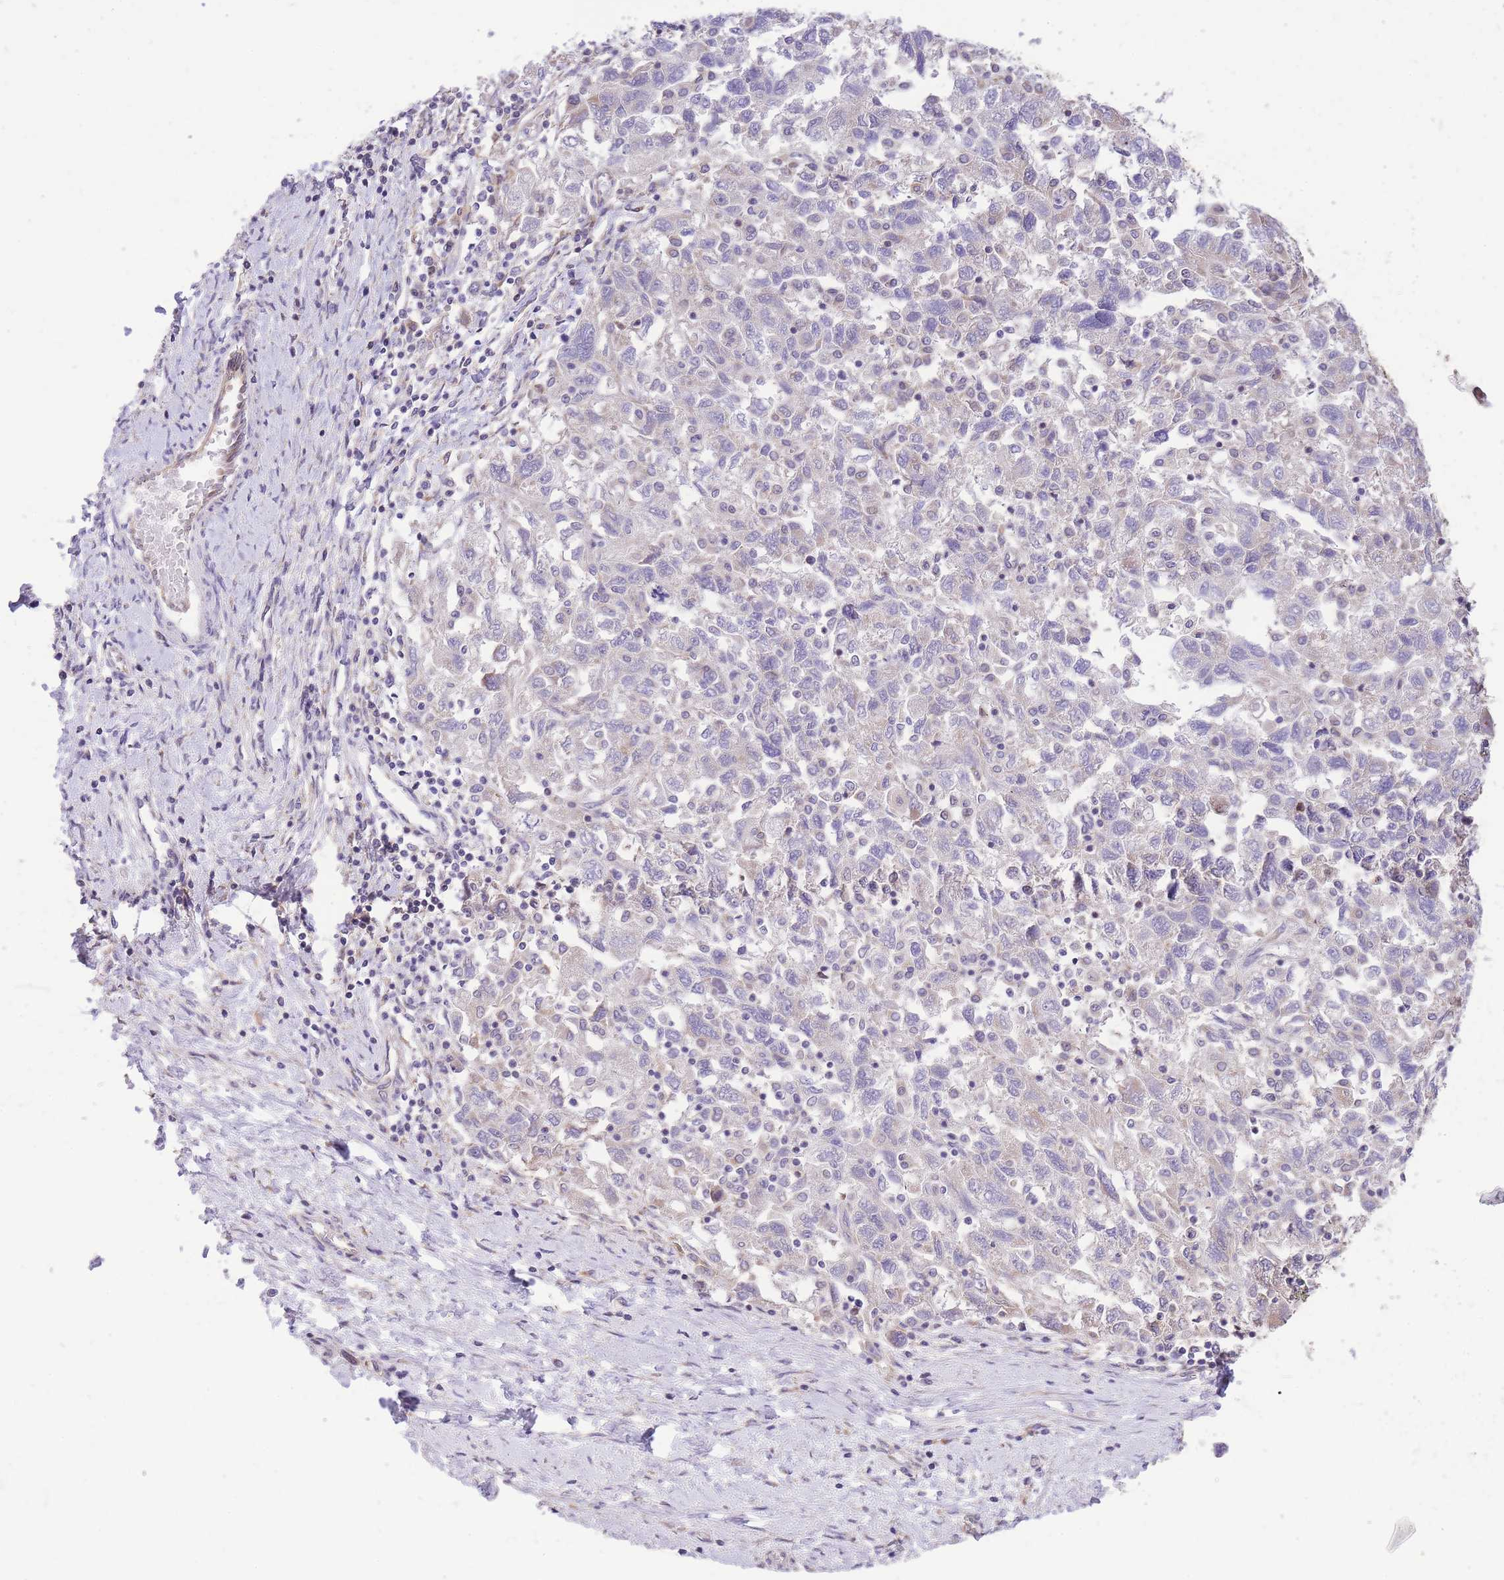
{"staining": {"intensity": "negative", "quantity": "none", "location": "none"}, "tissue": "ovarian cancer", "cell_type": "Tumor cells", "image_type": "cancer", "snomed": [{"axis": "morphology", "description": "Carcinoma, NOS"}, {"axis": "morphology", "description": "Cystadenocarcinoma, serous, NOS"}, {"axis": "topography", "description": "Ovary"}], "caption": "Tumor cells show no significant protein staining in ovarian cancer (carcinoma).", "gene": "TOPAZ1", "patient": {"sex": "female", "age": 69}}